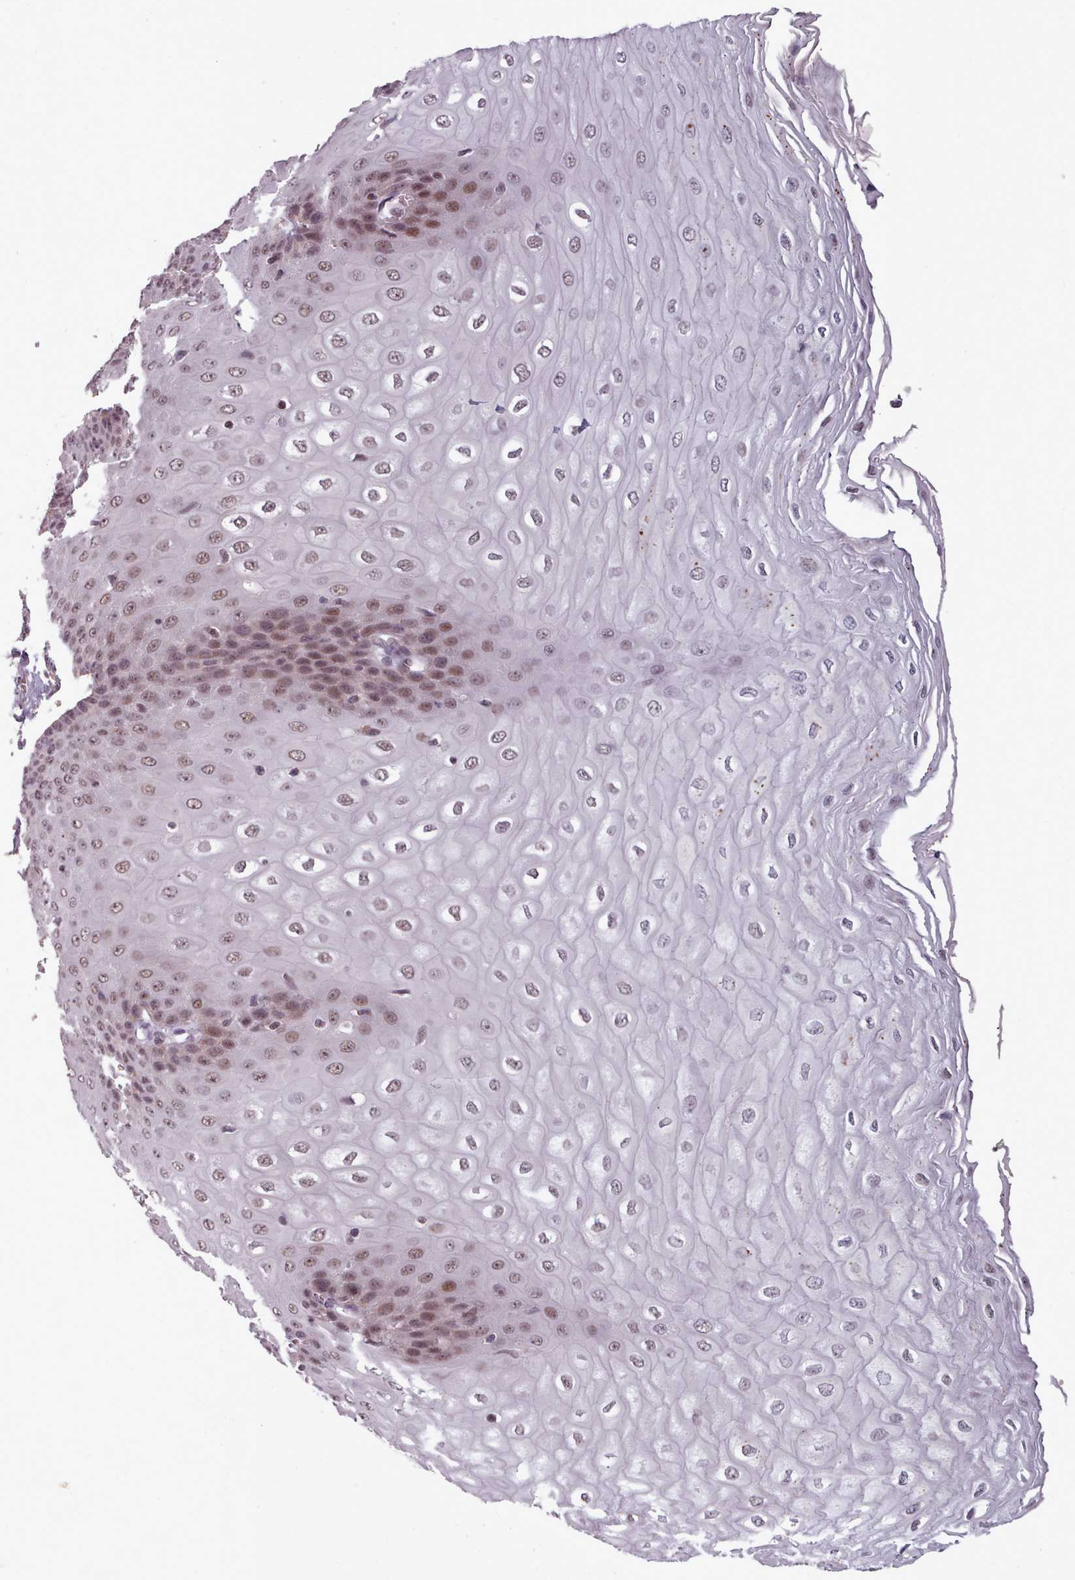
{"staining": {"intensity": "moderate", "quantity": ">75%", "location": "nuclear"}, "tissue": "esophagus", "cell_type": "Squamous epithelial cells", "image_type": "normal", "snomed": [{"axis": "morphology", "description": "Normal tissue, NOS"}, {"axis": "topography", "description": "Esophagus"}], "caption": "Esophagus stained with a brown dye demonstrates moderate nuclear positive positivity in about >75% of squamous epithelial cells.", "gene": "SRSF9", "patient": {"sex": "male", "age": 60}}